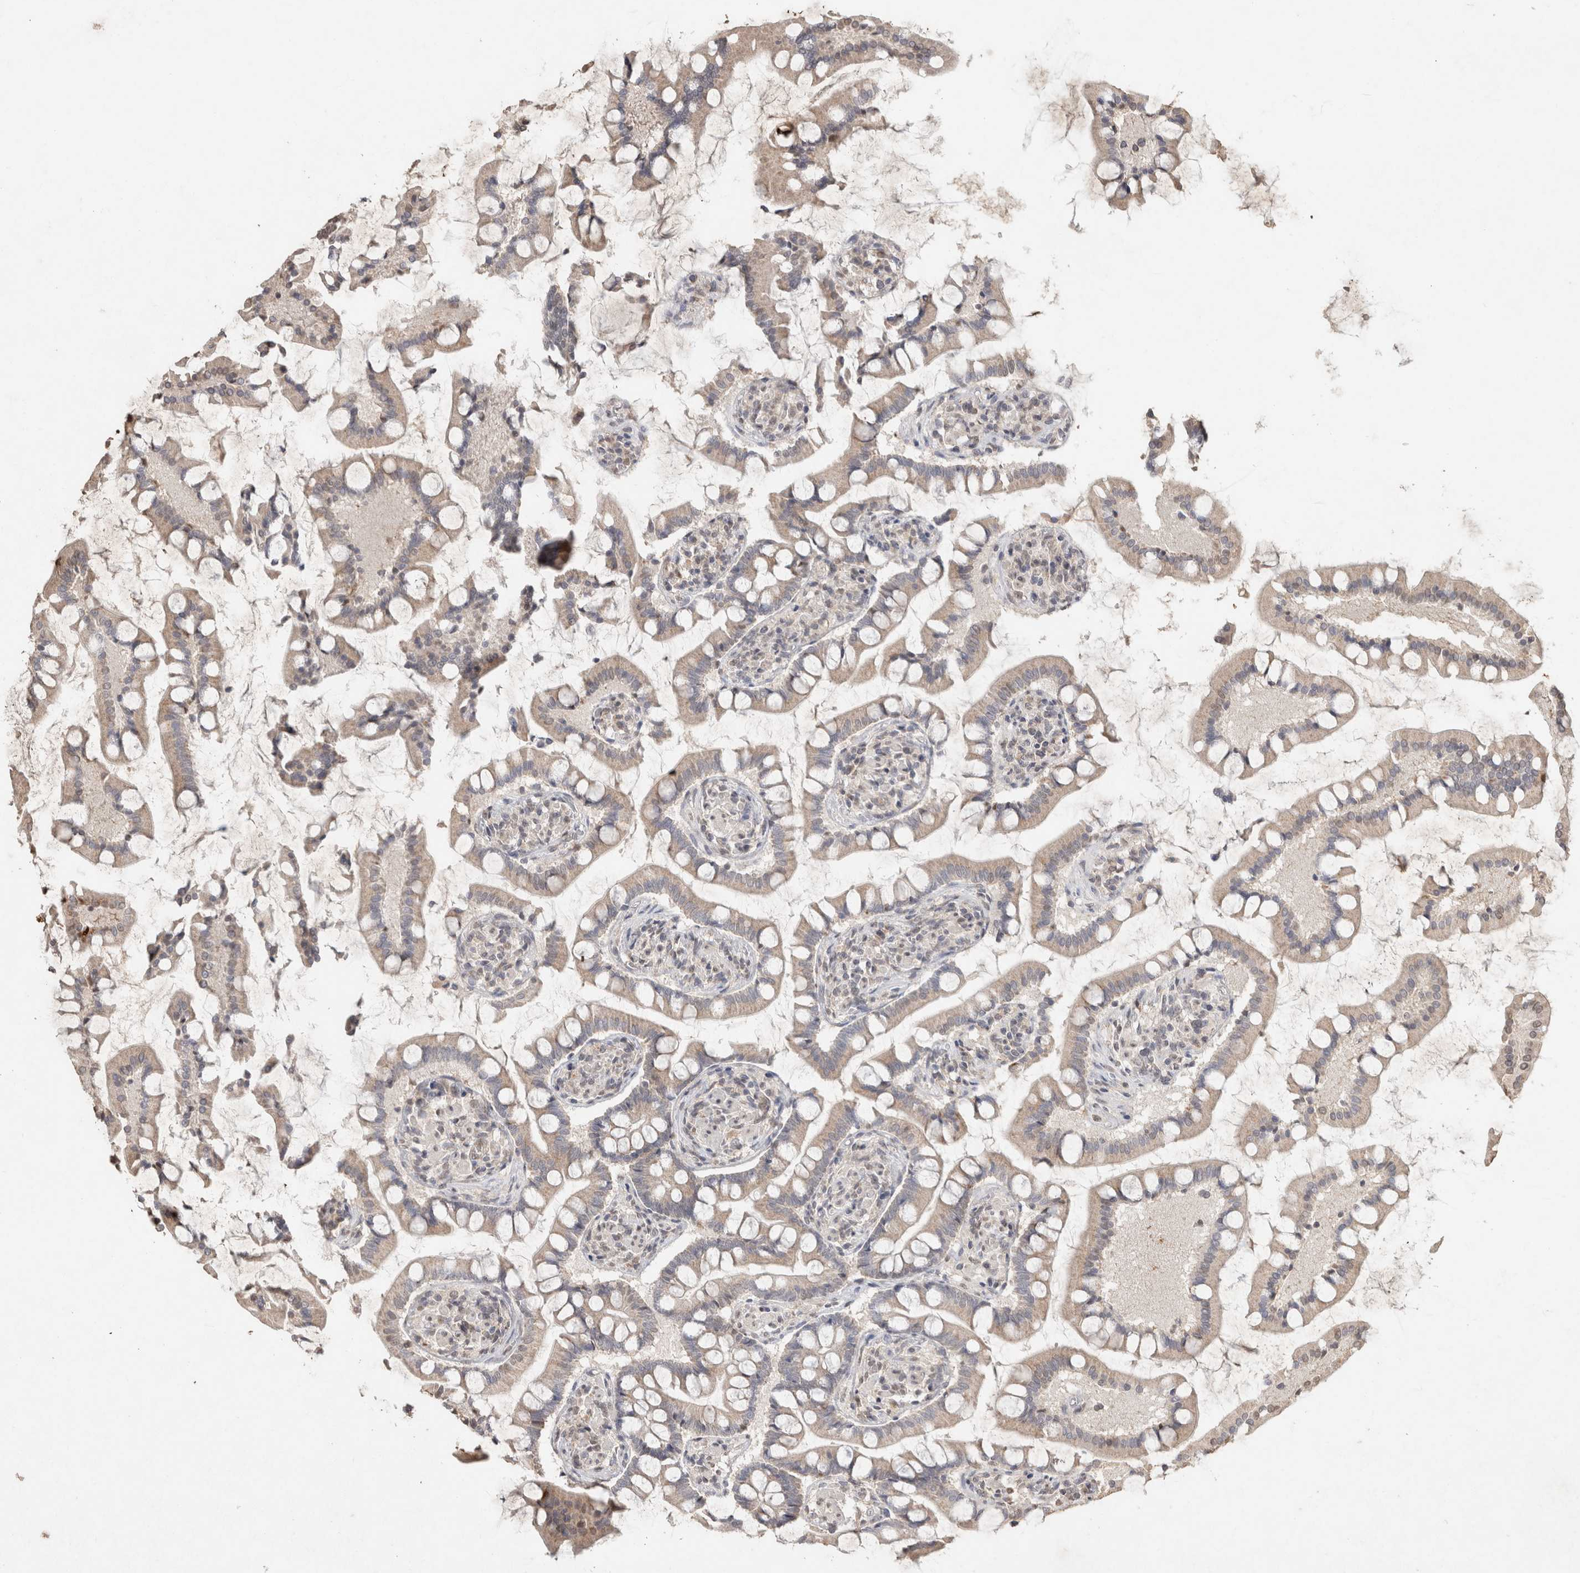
{"staining": {"intensity": "weak", "quantity": "25%-75%", "location": "cytoplasmic/membranous"}, "tissue": "small intestine", "cell_type": "Glandular cells", "image_type": "normal", "snomed": [{"axis": "morphology", "description": "Normal tissue, NOS"}, {"axis": "topography", "description": "Small intestine"}], "caption": "Small intestine stained with a brown dye shows weak cytoplasmic/membranous positive positivity in about 25%-75% of glandular cells.", "gene": "FAM3A", "patient": {"sex": "male", "age": 41}}